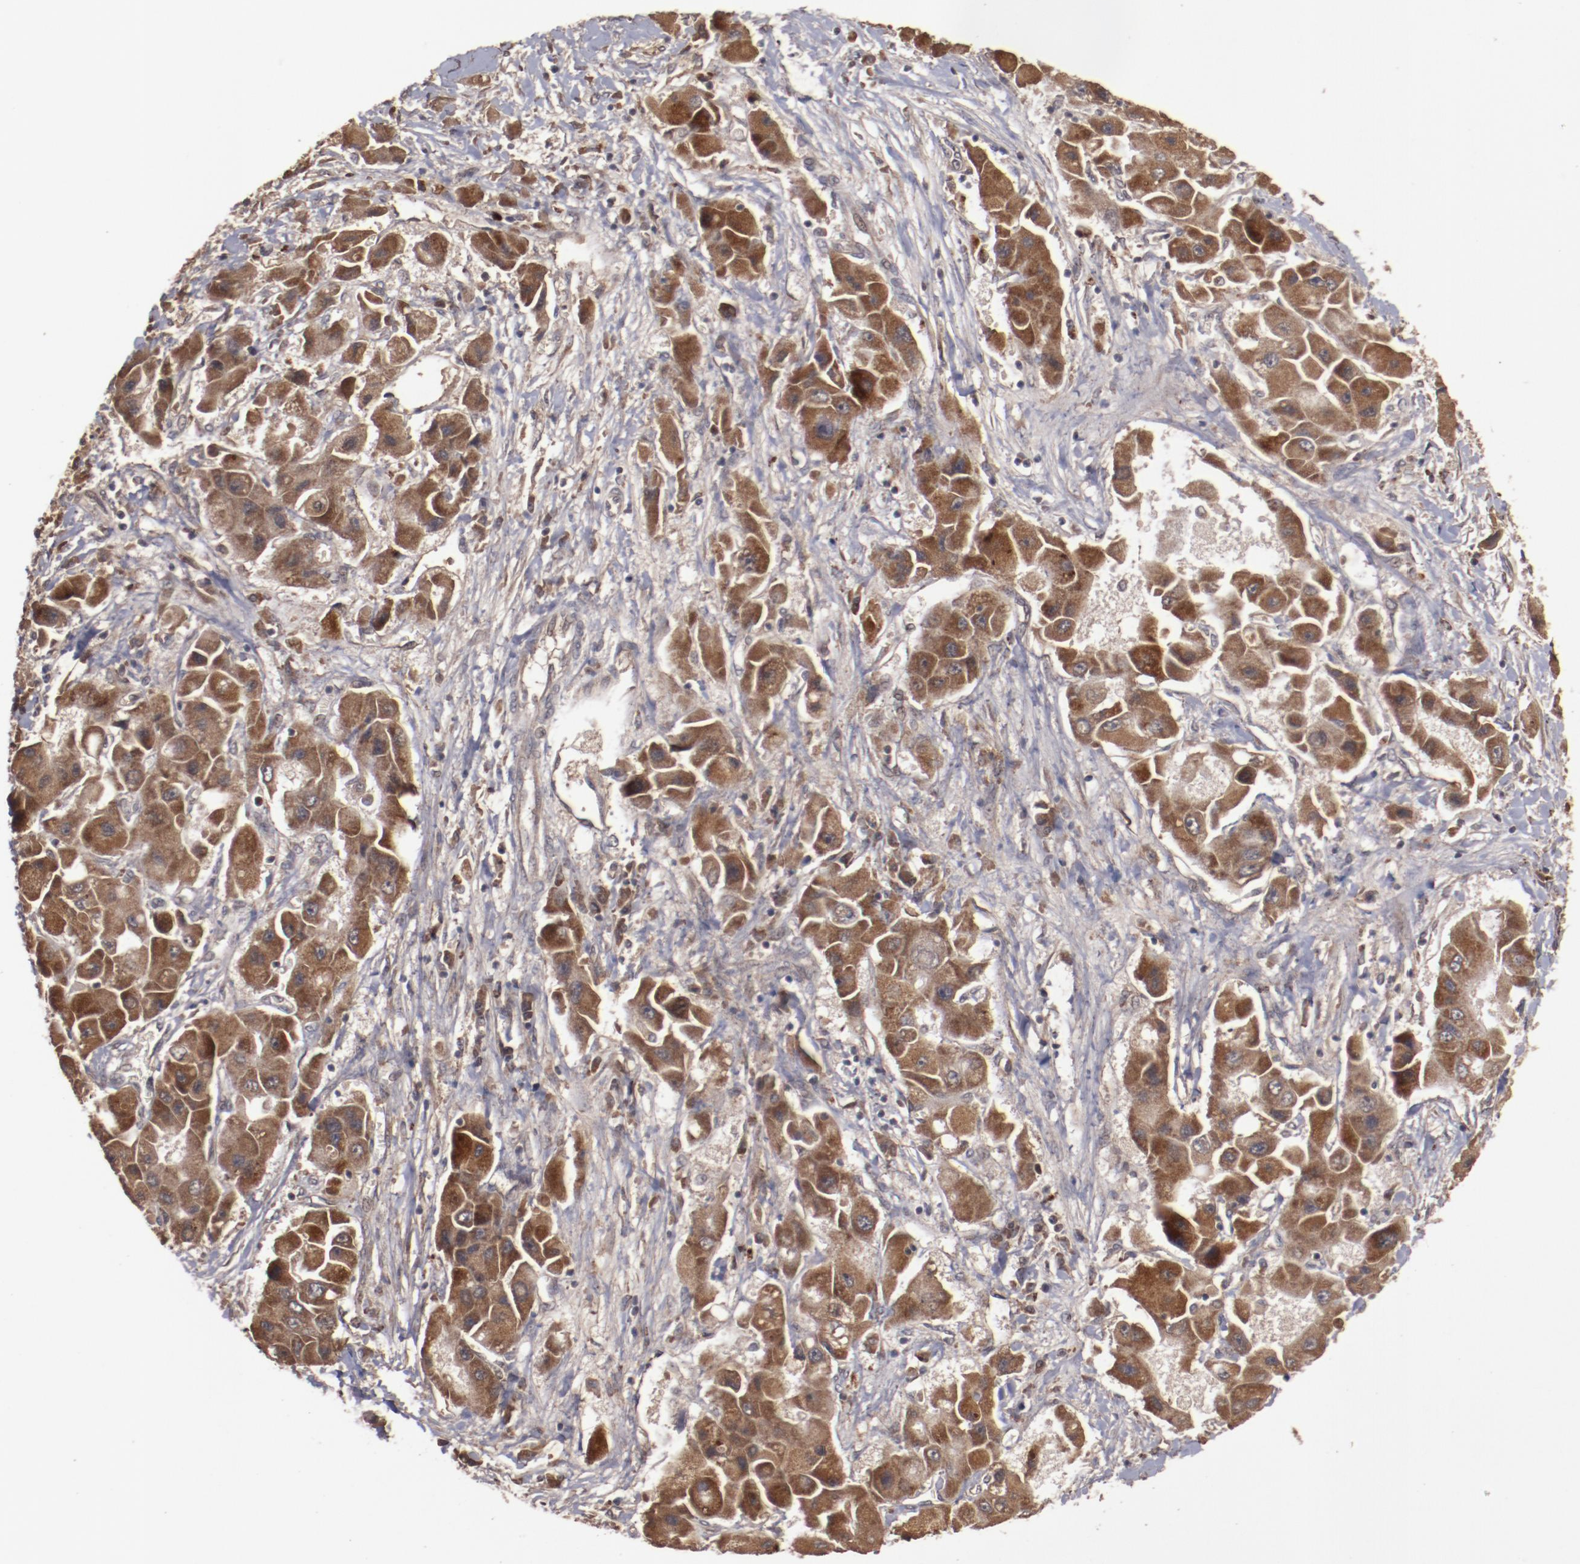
{"staining": {"intensity": "strong", "quantity": ">75%", "location": "cytoplasmic/membranous"}, "tissue": "liver cancer", "cell_type": "Tumor cells", "image_type": "cancer", "snomed": [{"axis": "morphology", "description": "Carcinoma, Hepatocellular, NOS"}, {"axis": "topography", "description": "Liver"}], "caption": "The photomicrograph exhibits staining of liver hepatocellular carcinoma, revealing strong cytoplasmic/membranous protein staining (brown color) within tumor cells.", "gene": "TENM1", "patient": {"sex": "male", "age": 24}}